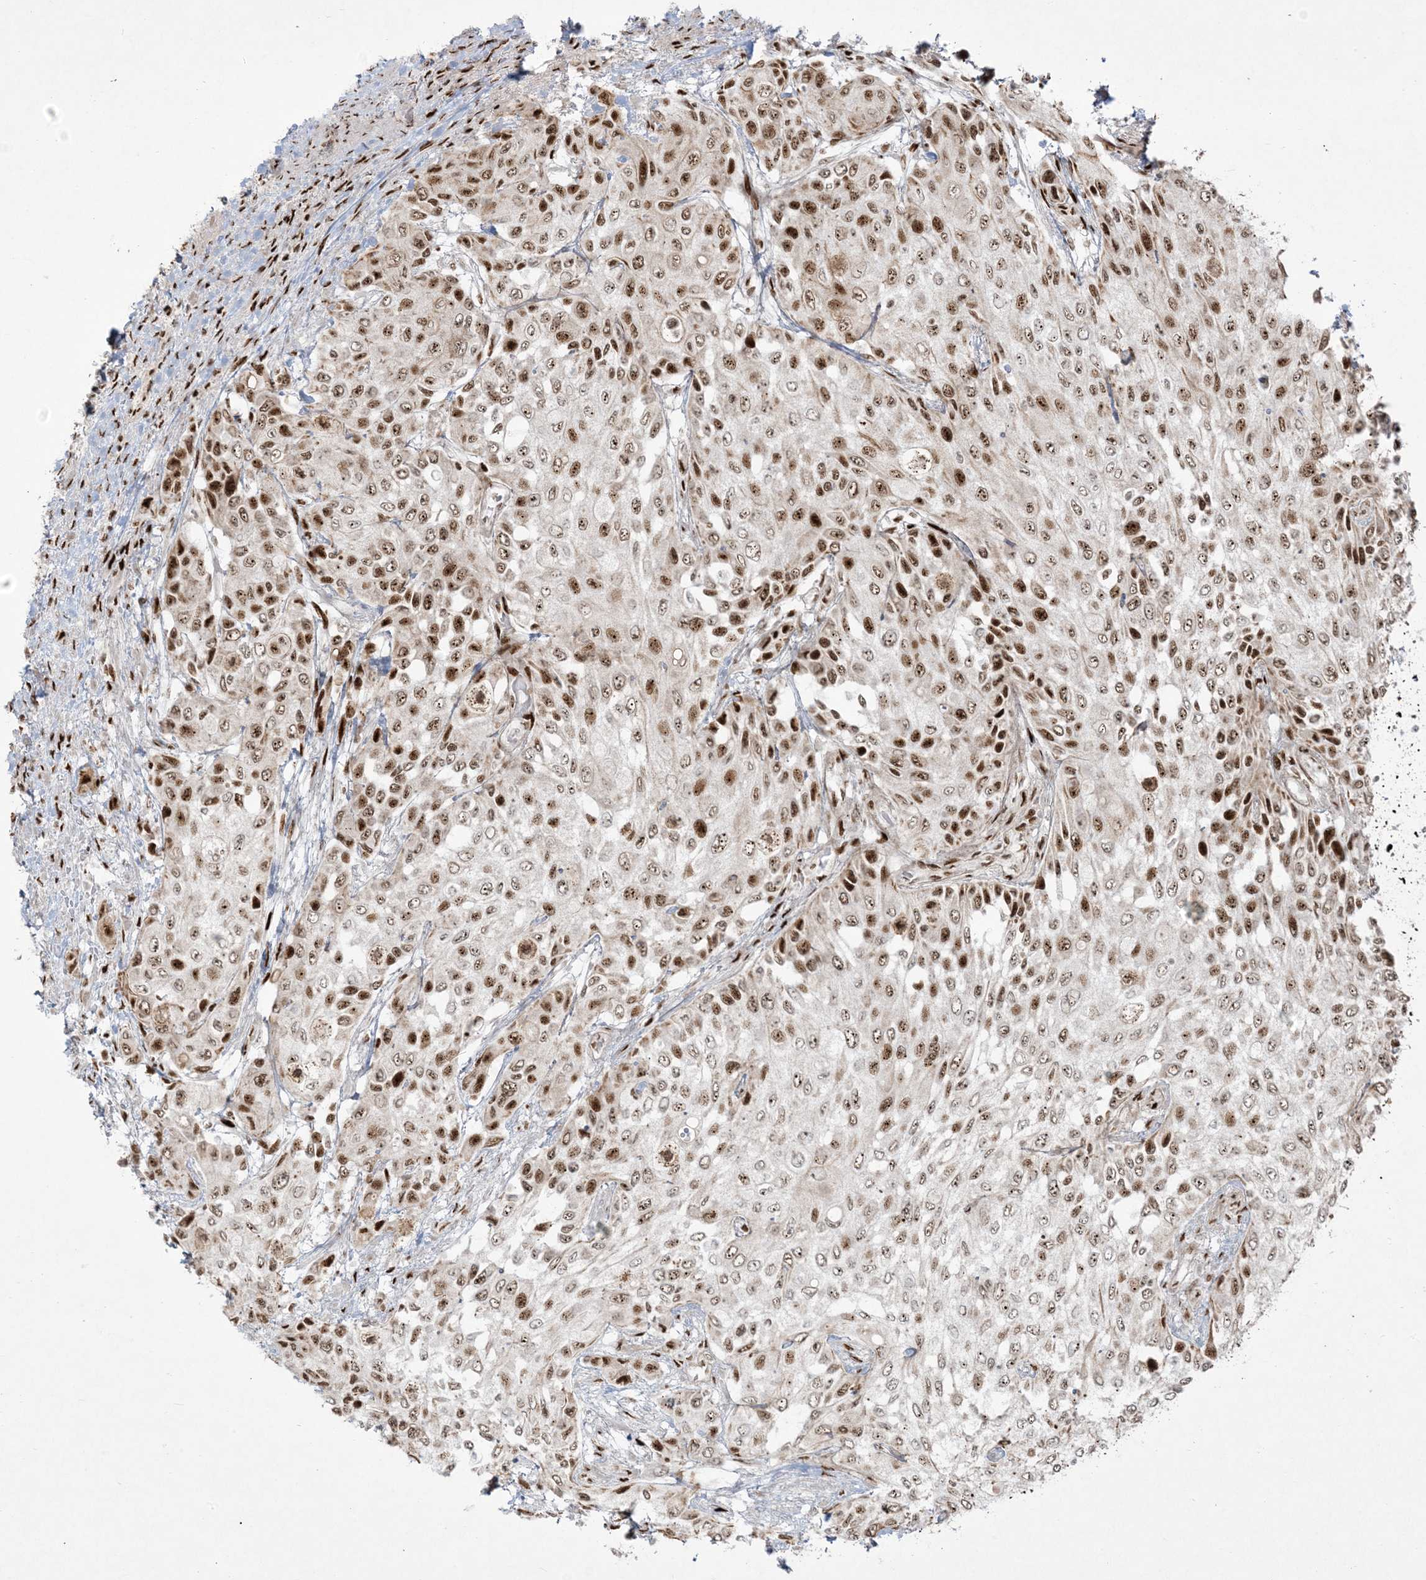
{"staining": {"intensity": "strong", "quantity": "25%-75%", "location": "nuclear"}, "tissue": "urothelial cancer", "cell_type": "Tumor cells", "image_type": "cancer", "snomed": [{"axis": "morphology", "description": "Normal tissue, NOS"}, {"axis": "morphology", "description": "Urothelial carcinoma, High grade"}, {"axis": "topography", "description": "Vascular tissue"}, {"axis": "topography", "description": "Urinary bladder"}], "caption": "A high-resolution image shows immunohistochemistry (IHC) staining of urothelial carcinoma (high-grade), which shows strong nuclear staining in about 25%-75% of tumor cells. (DAB (3,3'-diaminobenzidine) = brown stain, brightfield microscopy at high magnification).", "gene": "RBM10", "patient": {"sex": "female", "age": 56}}